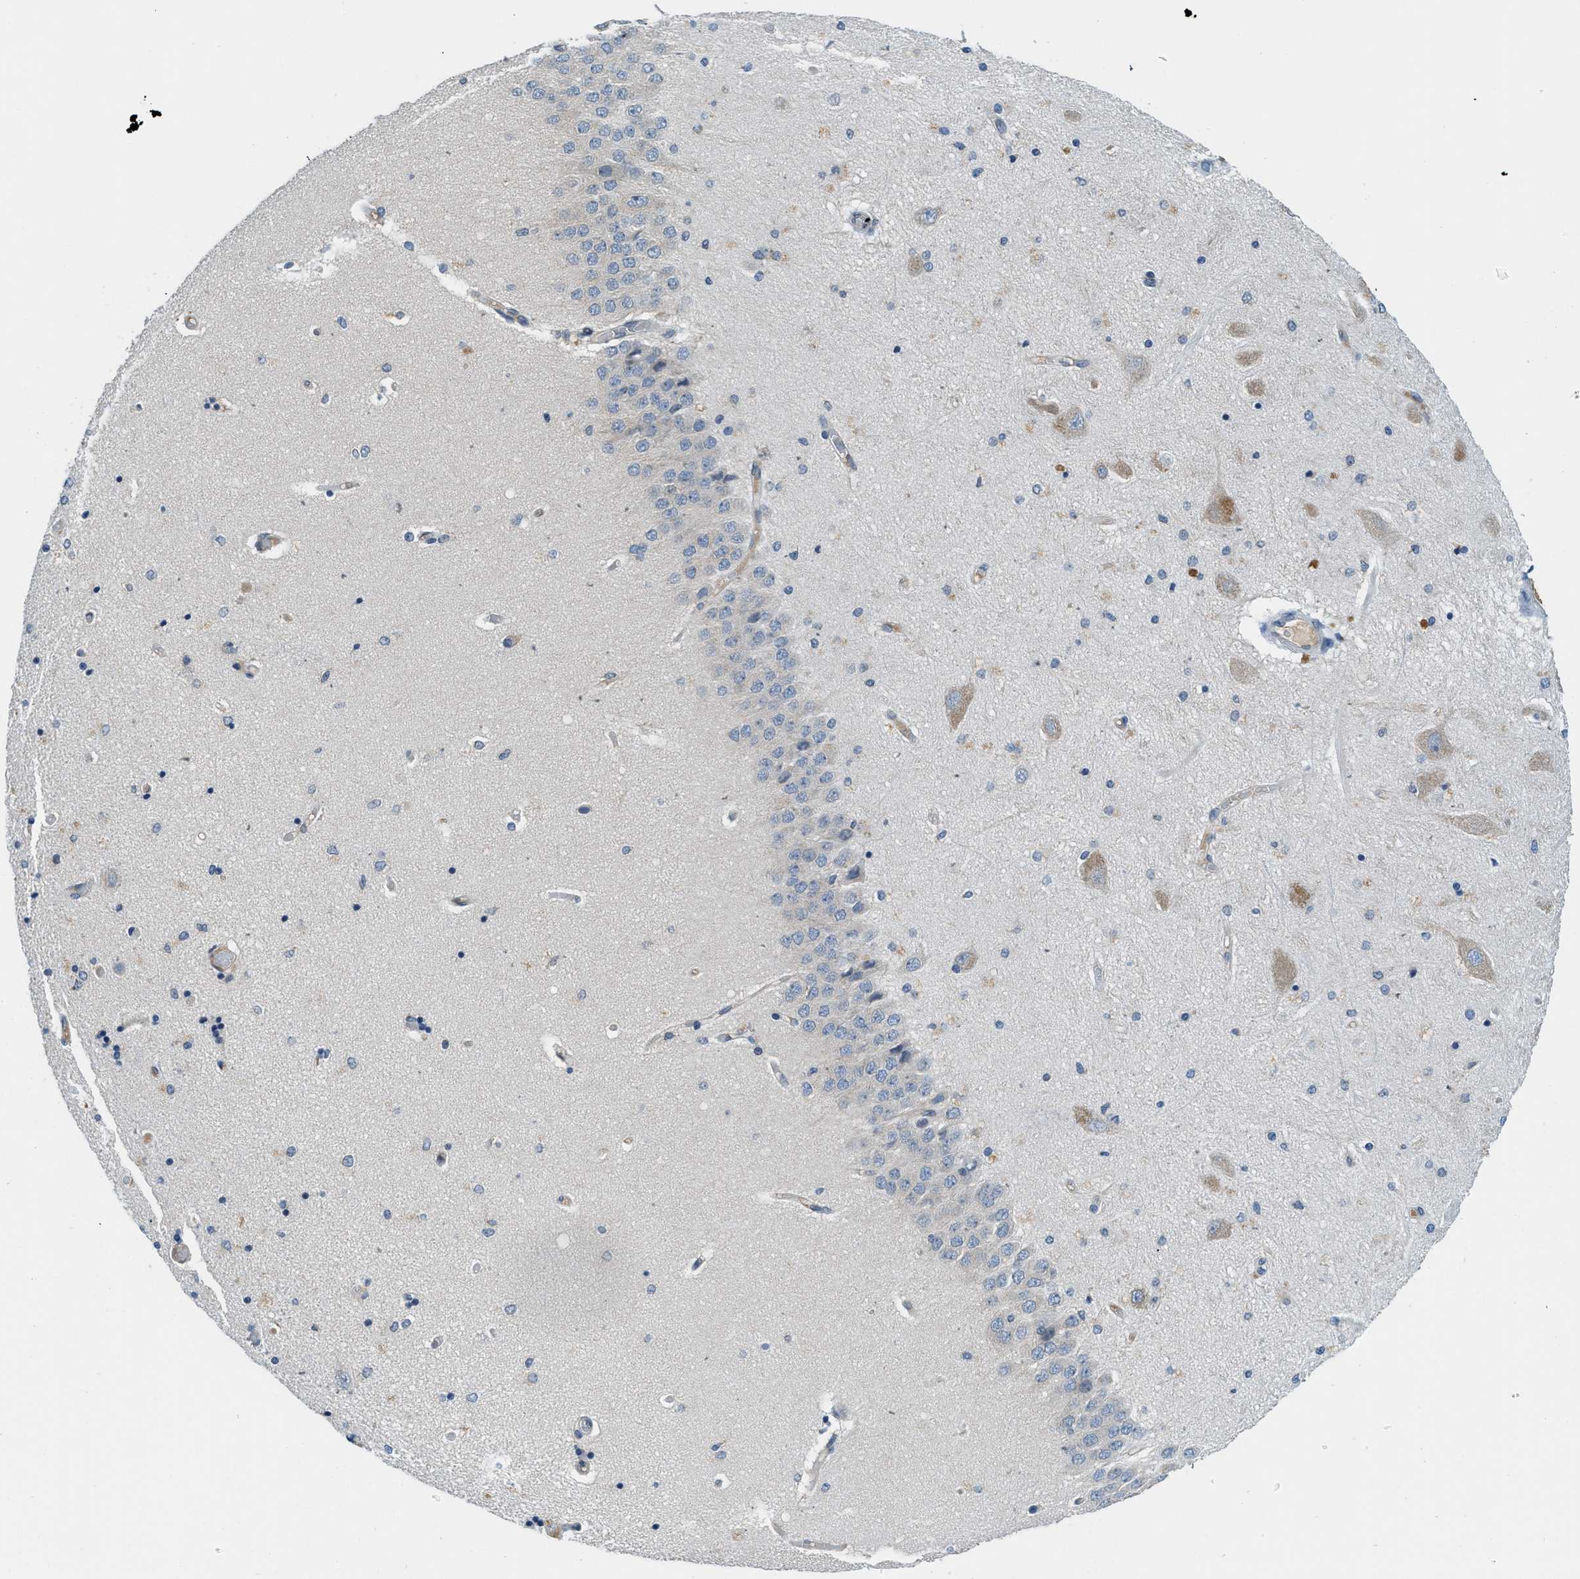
{"staining": {"intensity": "weak", "quantity": "<25%", "location": "cytoplasmic/membranous"}, "tissue": "hippocampus", "cell_type": "Glial cells", "image_type": "normal", "snomed": [{"axis": "morphology", "description": "Normal tissue, NOS"}, {"axis": "topography", "description": "Hippocampus"}], "caption": "This is a image of immunohistochemistry (IHC) staining of normal hippocampus, which shows no staining in glial cells. (DAB immunohistochemistry with hematoxylin counter stain).", "gene": "BCAP31", "patient": {"sex": "female", "age": 54}}